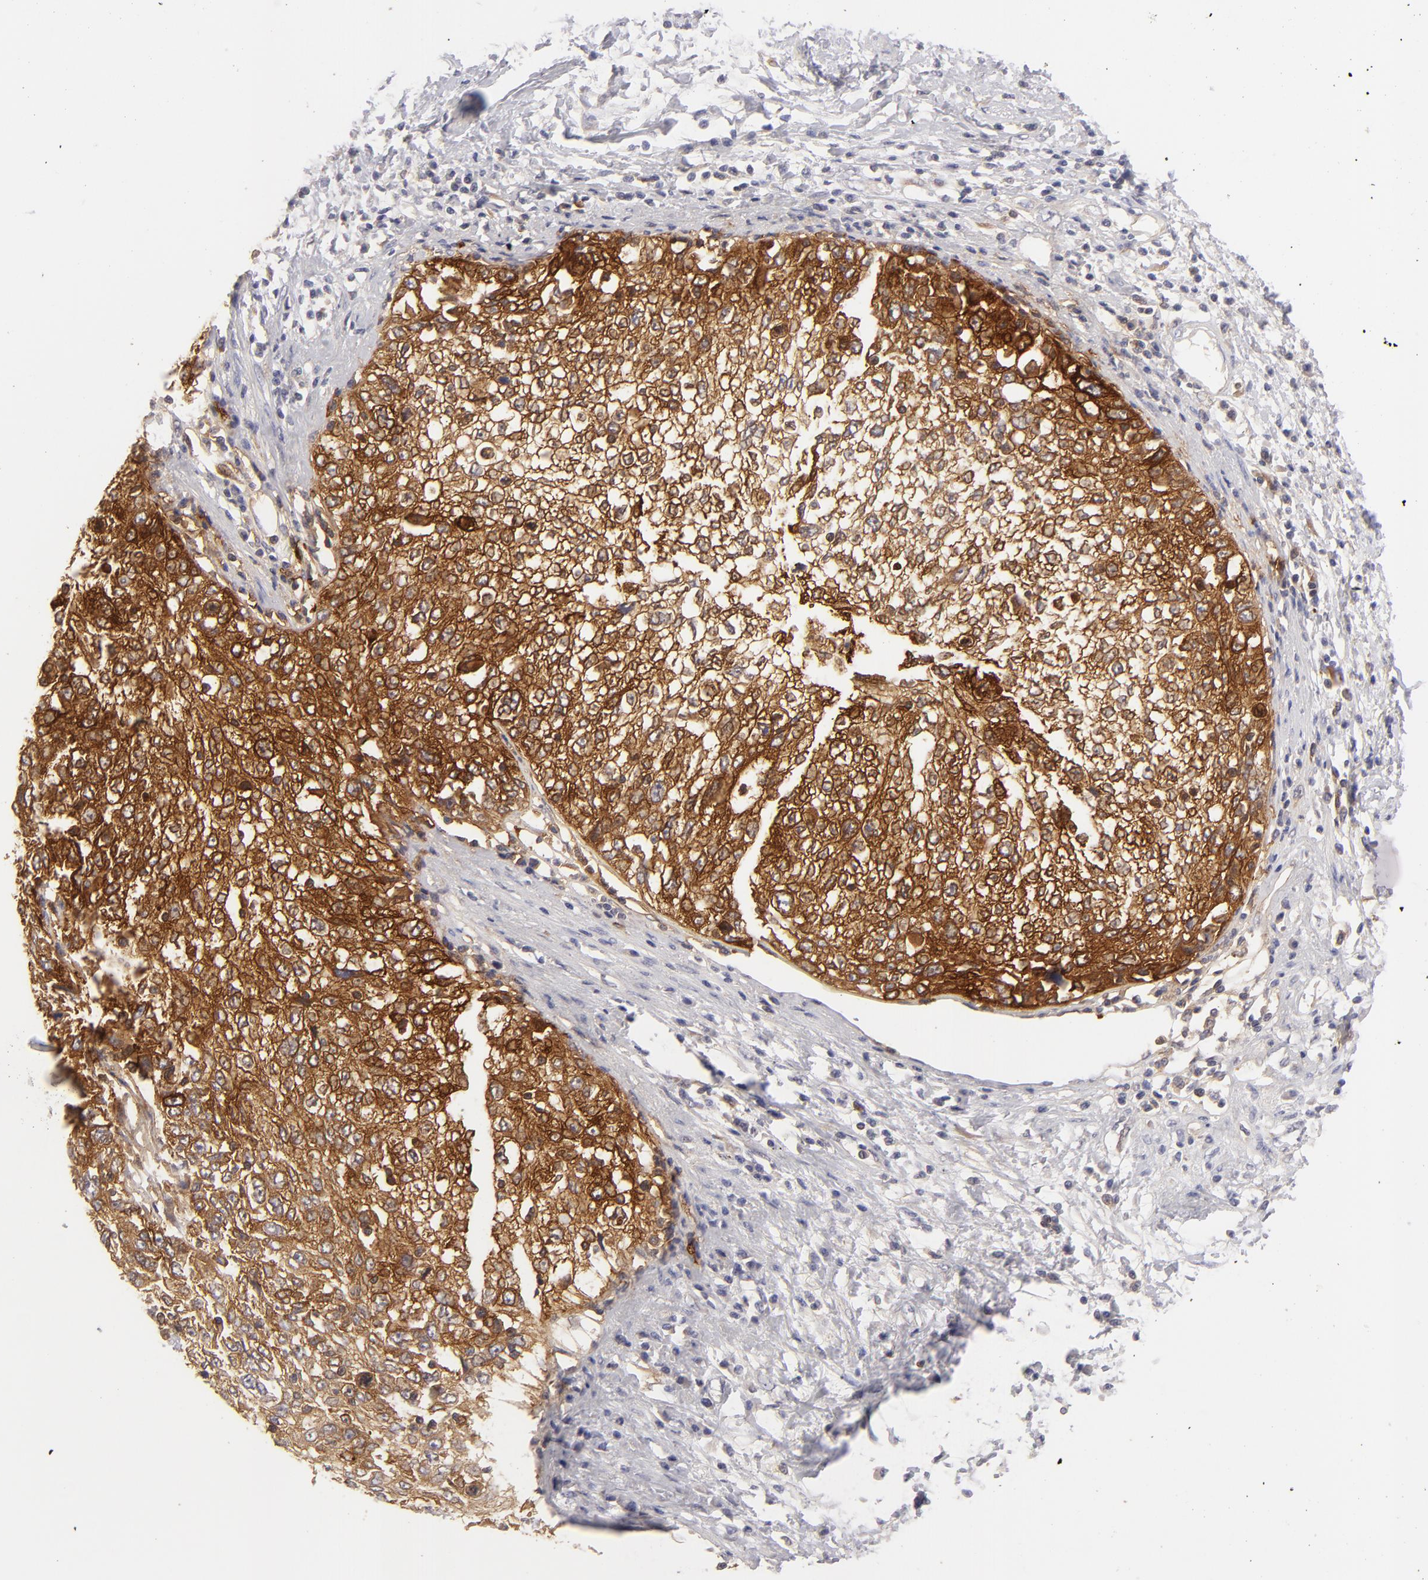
{"staining": {"intensity": "strong", "quantity": ">75%", "location": "cytoplasmic/membranous"}, "tissue": "cervical cancer", "cell_type": "Tumor cells", "image_type": "cancer", "snomed": [{"axis": "morphology", "description": "Squamous cell carcinoma, NOS"}, {"axis": "topography", "description": "Cervix"}], "caption": "IHC image of neoplastic tissue: human cervical squamous cell carcinoma stained using IHC demonstrates high levels of strong protein expression localized specifically in the cytoplasmic/membranous of tumor cells, appearing as a cytoplasmic/membranous brown color.", "gene": "MMP10", "patient": {"sex": "female", "age": 57}}